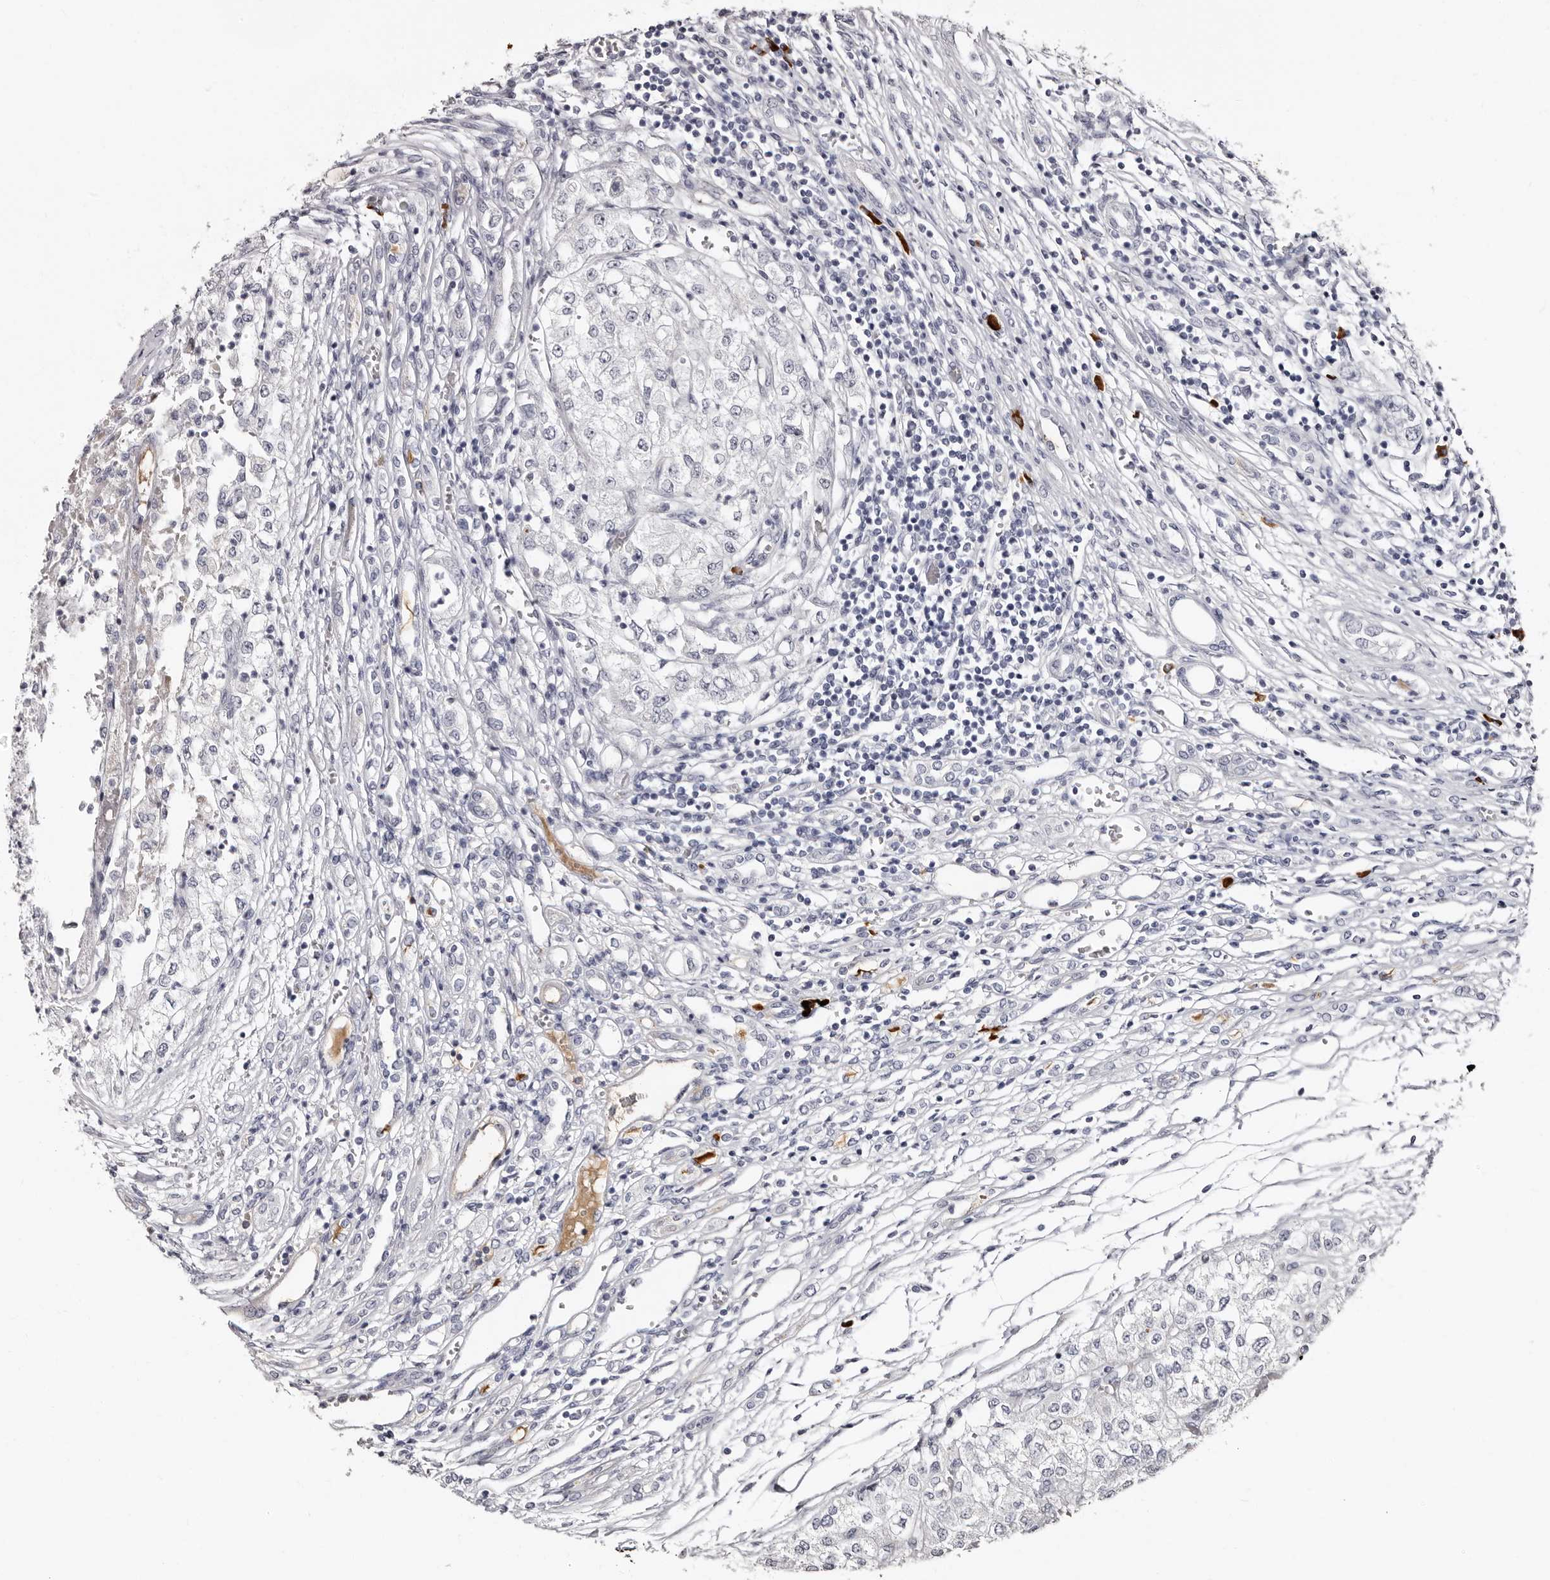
{"staining": {"intensity": "negative", "quantity": "none", "location": "none"}, "tissue": "renal cancer", "cell_type": "Tumor cells", "image_type": "cancer", "snomed": [{"axis": "morphology", "description": "Adenocarcinoma, NOS"}, {"axis": "topography", "description": "Kidney"}], "caption": "Tumor cells show no significant expression in renal adenocarcinoma. (Stains: DAB (3,3'-diaminobenzidine) immunohistochemistry with hematoxylin counter stain, Microscopy: brightfield microscopy at high magnification).", "gene": "TBC1D22B", "patient": {"sex": "female", "age": 54}}